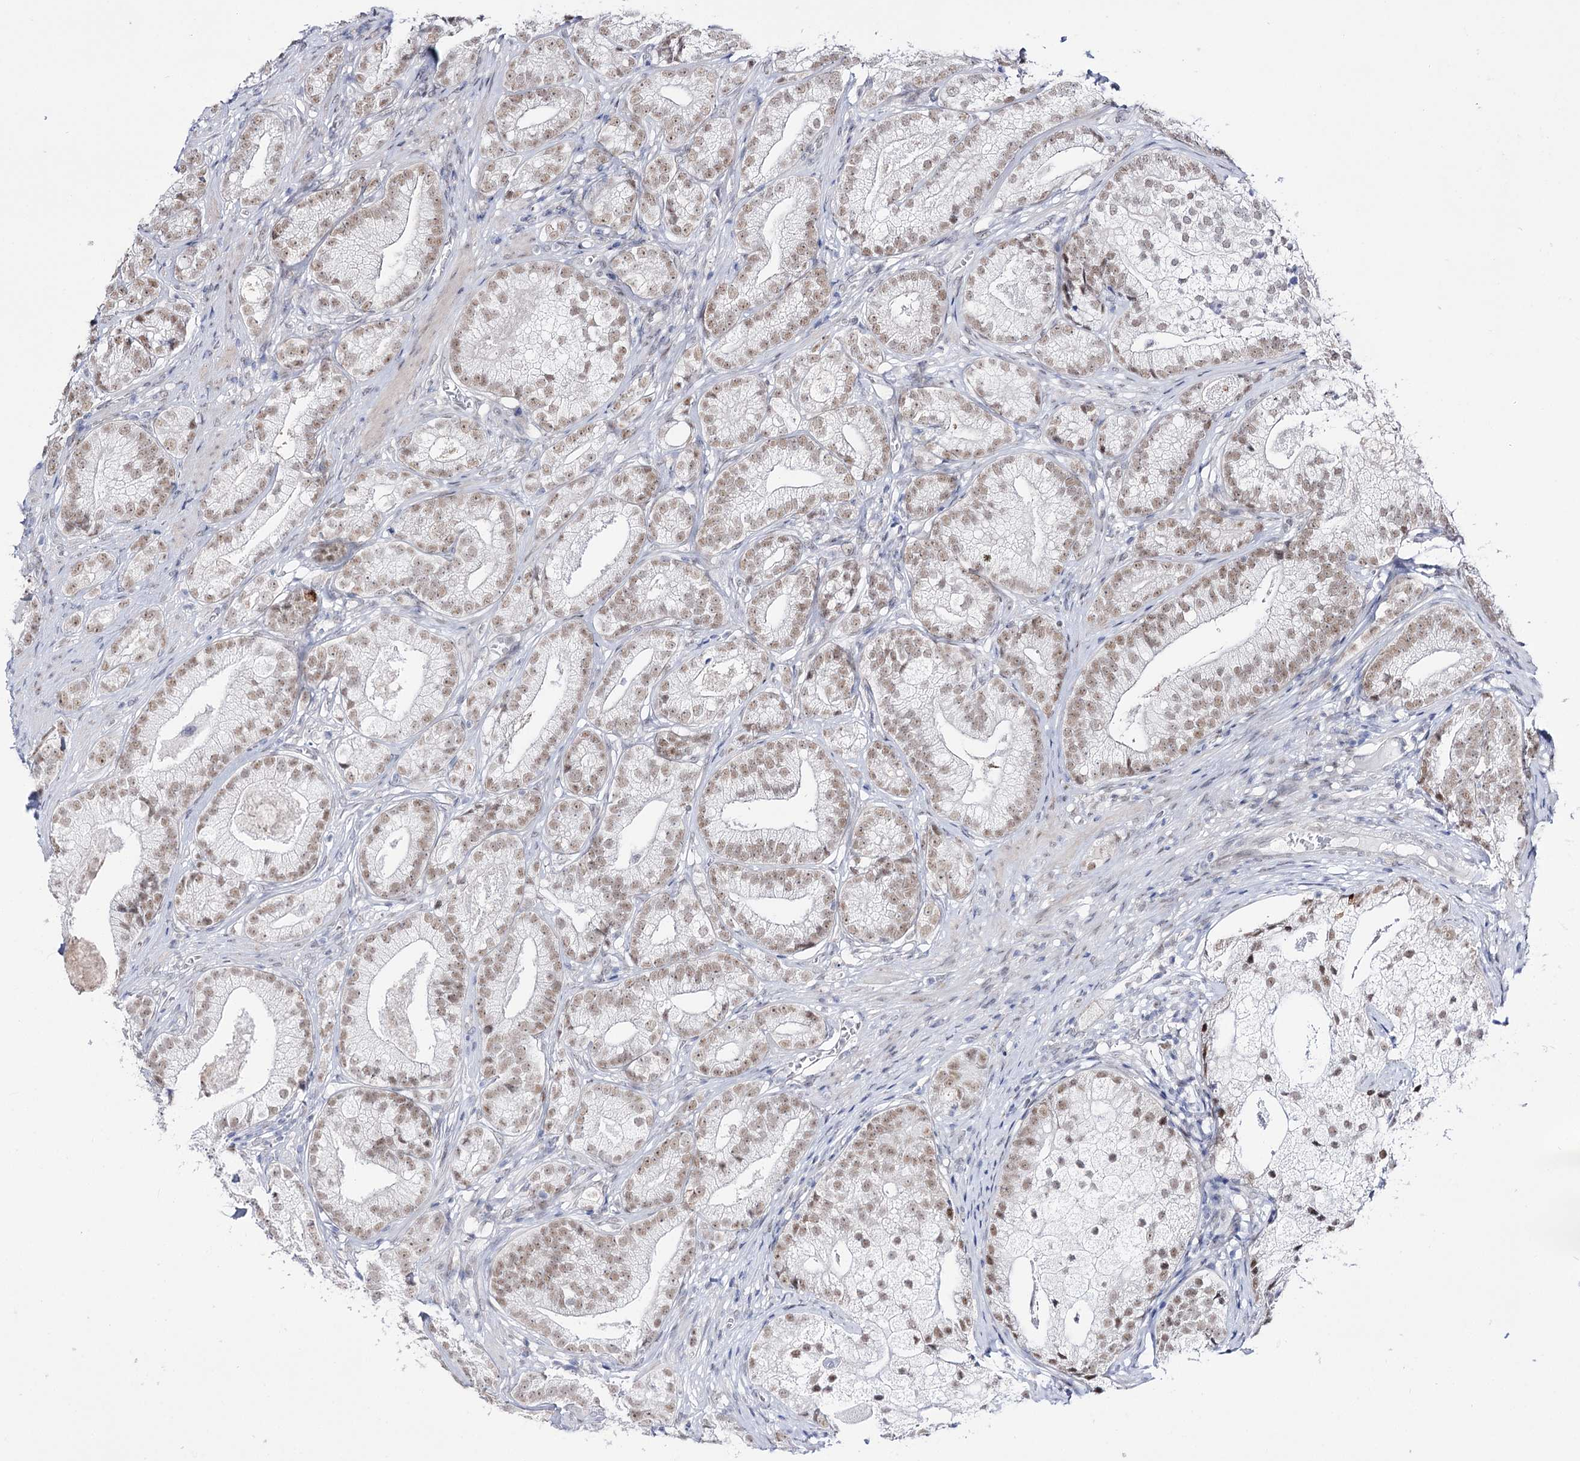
{"staining": {"intensity": "weak", "quantity": ">75%", "location": "nuclear"}, "tissue": "prostate cancer", "cell_type": "Tumor cells", "image_type": "cancer", "snomed": [{"axis": "morphology", "description": "Adenocarcinoma, High grade"}, {"axis": "topography", "description": "Prostate"}], "caption": "Immunohistochemical staining of human prostate adenocarcinoma (high-grade) reveals low levels of weak nuclear staining in approximately >75% of tumor cells.", "gene": "RBM15B", "patient": {"sex": "male", "age": 69}}